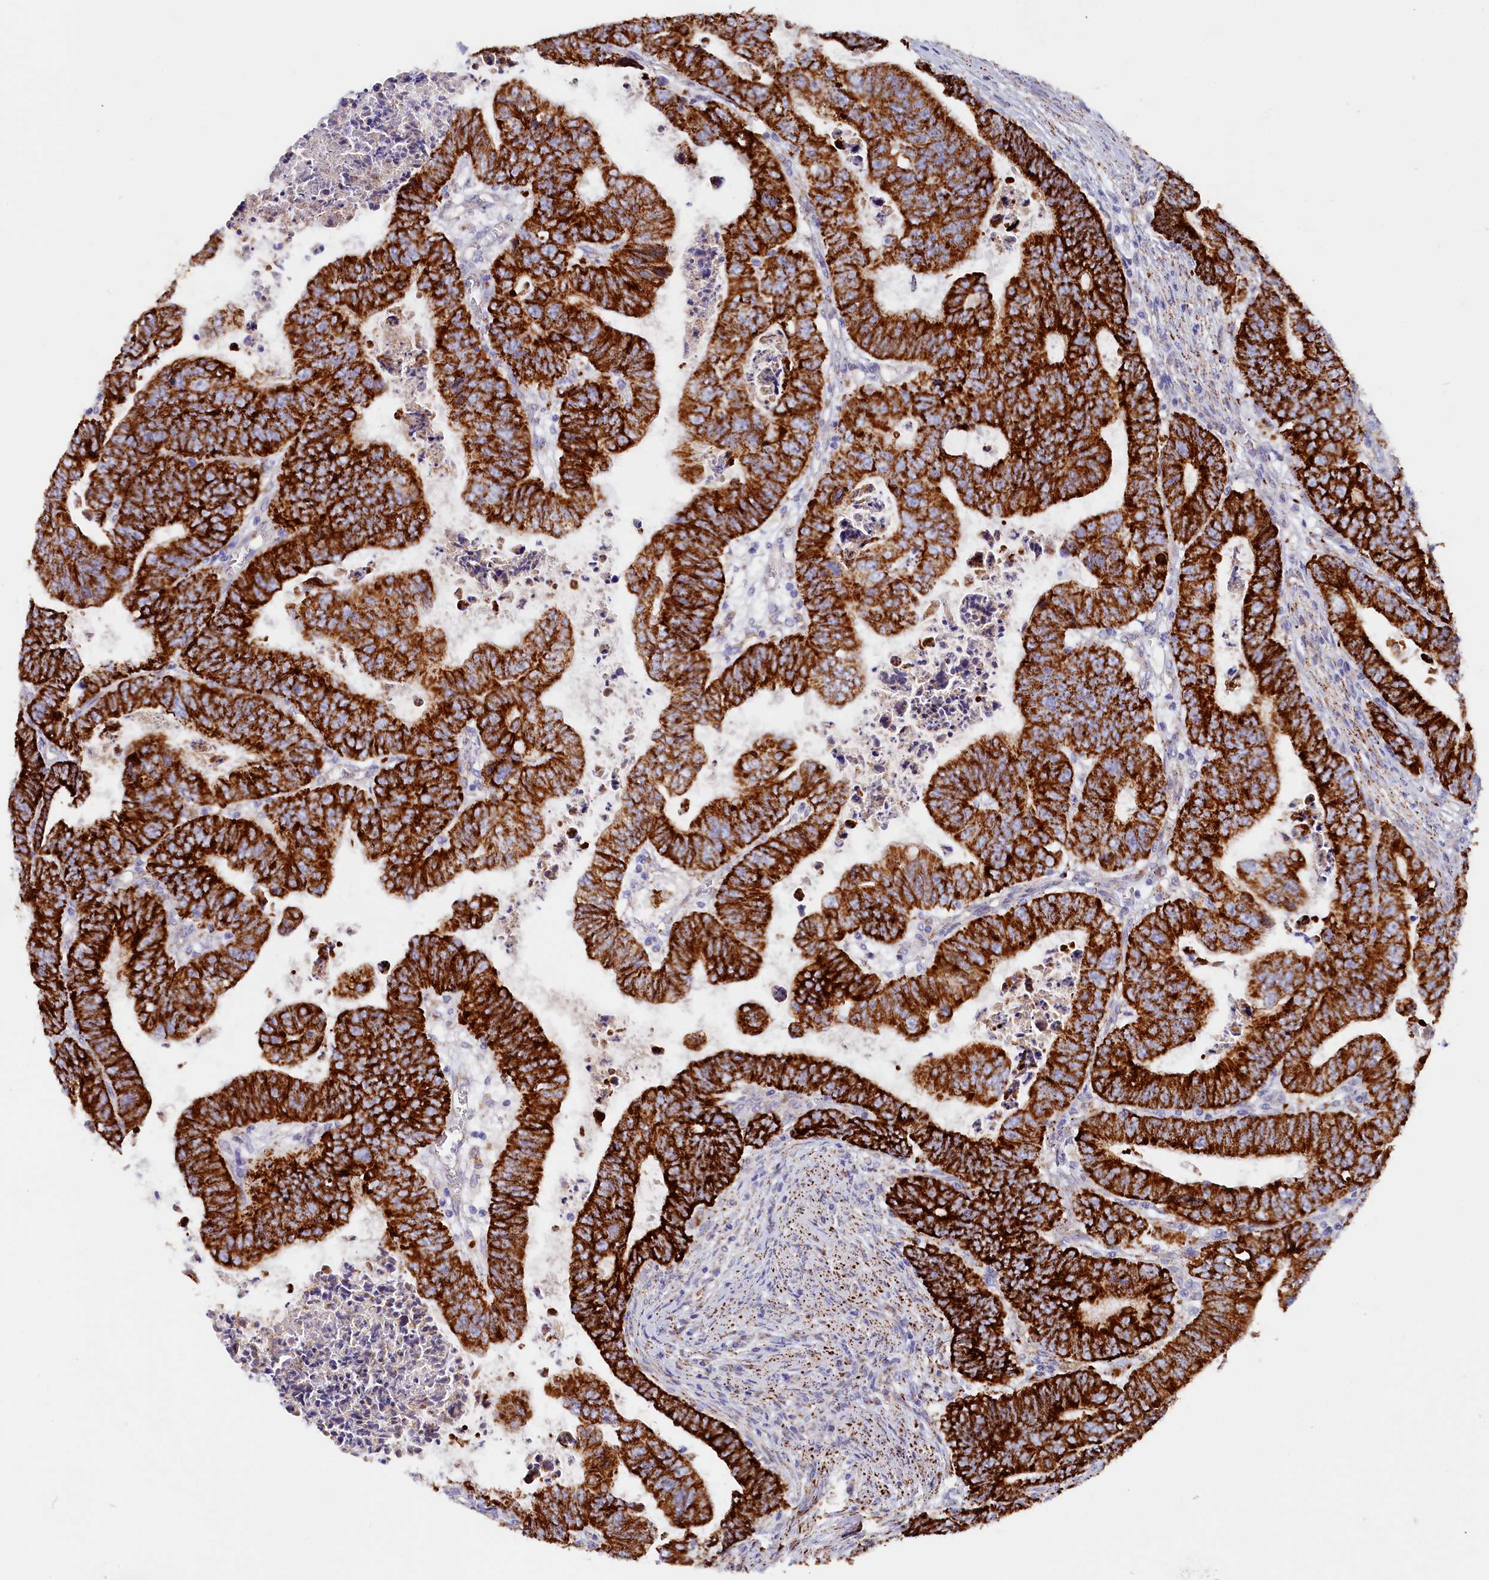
{"staining": {"intensity": "strong", "quantity": ">75%", "location": "cytoplasmic/membranous"}, "tissue": "colorectal cancer", "cell_type": "Tumor cells", "image_type": "cancer", "snomed": [{"axis": "morphology", "description": "Normal tissue, NOS"}, {"axis": "morphology", "description": "Adenocarcinoma, NOS"}, {"axis": "topography", "description": "Rectum"}], "caption": "IHC (DAB) staining of human colorectal cancer displays strong cytoplasmic/membranous protein positivity in about >75% of tumor cells. (DAB = brown stain, brightfield microscopy at high magnification).", "gene": "AKTIP", "patient": {"sex": "female", "age": 65}}